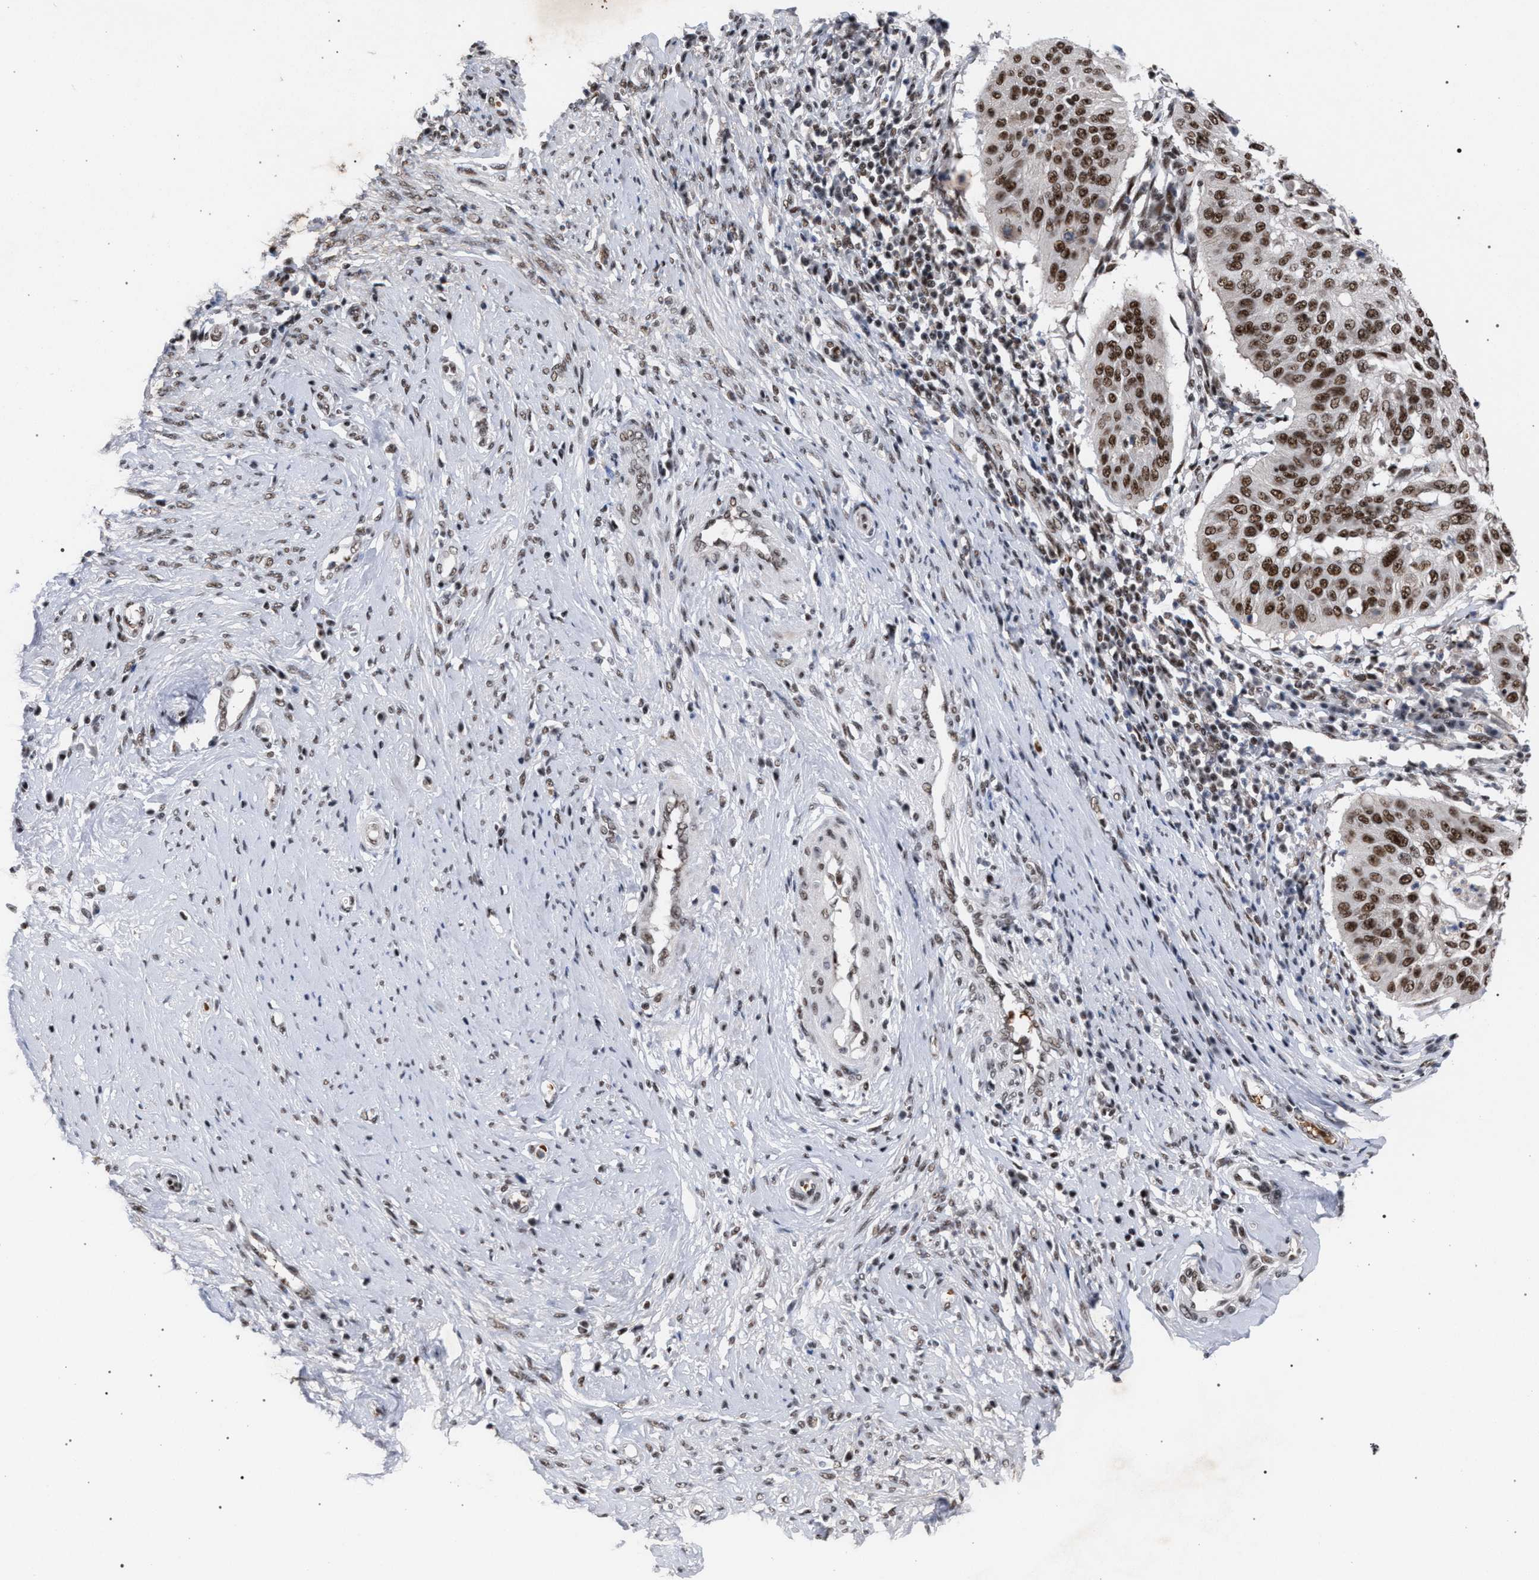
{"staining": {"intensity": "moderate", "quantity": ">75%", "location": "nuclear"}, "tissue": "cervical cancer", "cell_type": "Tumor cells", "image_type": "cancer", "snomed": [{"axis": "morphology", "description": "Normal tissue, NOS"}, {"axis": "morphology", "description": "Squamous cell carcinoma, NOS"}, {"axis": "topography", "description": "Cervix"}], "caption": "There is medium levels of moderate nuclear expression in tumor cells of cervical squamous cell carcinoma, as demonstrated by immunohistochemical staining (brown color).", "gene": "SCAF4", "patient": {"sex": "female", "age": 39}}